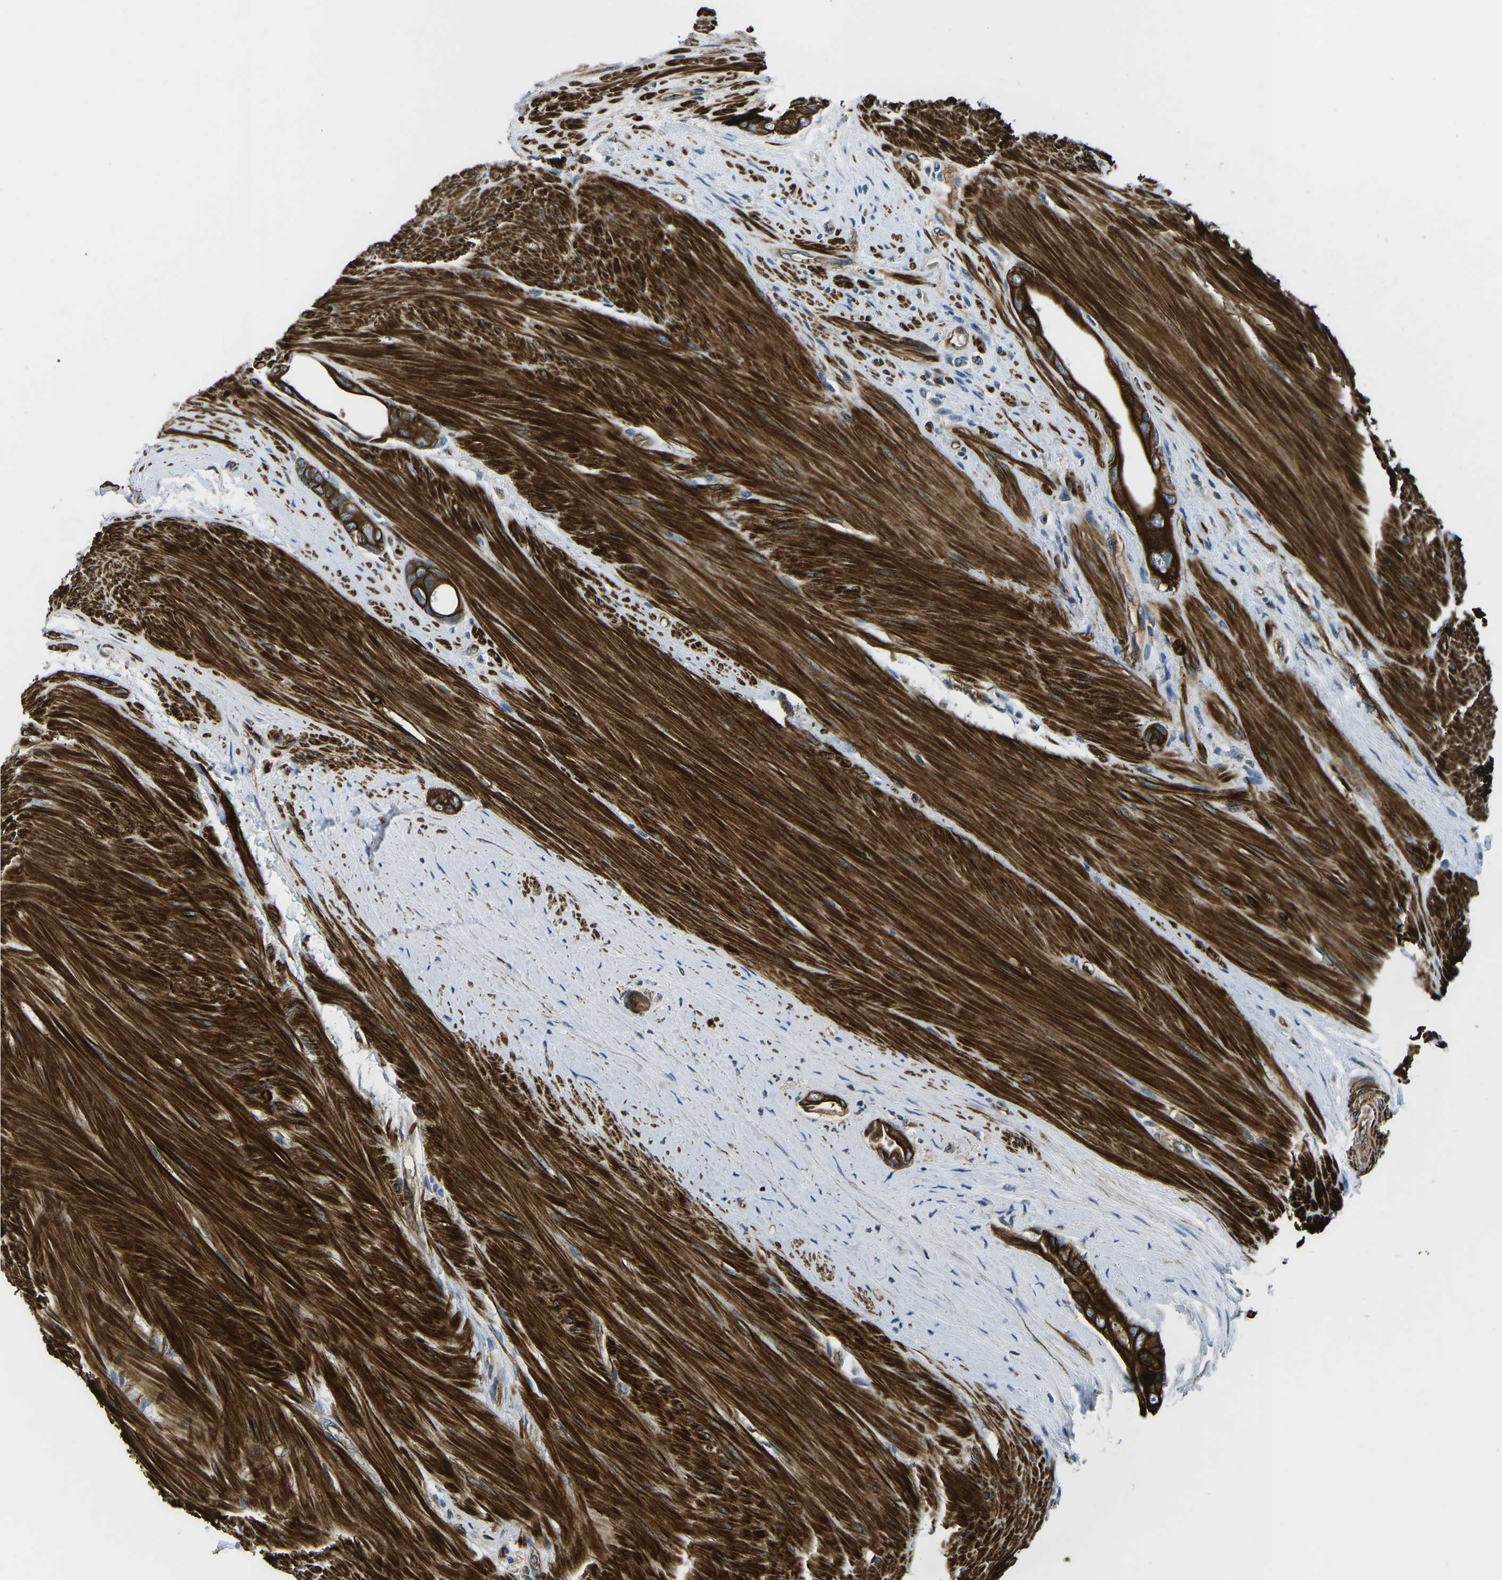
{"staining": {"intensity": "strong", "quantity": ">75%", "location": "cytoplasmic/membranous"}, "tissue": "colorectal cancer", "cell_type": "Tumor cells", "image_type": "cancer", "snomed": [{"axis": "morphology", "description": "Adenocarcinoma, NOS"}, {"axis": "topography", "description": "Rectum"}], "caption": "Strong cytoplasmic/membranous protein positivity is present in approximately >75% of tumor cells in colorectal adenocarcinoma.", "gene": "KCNJ15", "patient": {"sex": "male", "age": 51}}